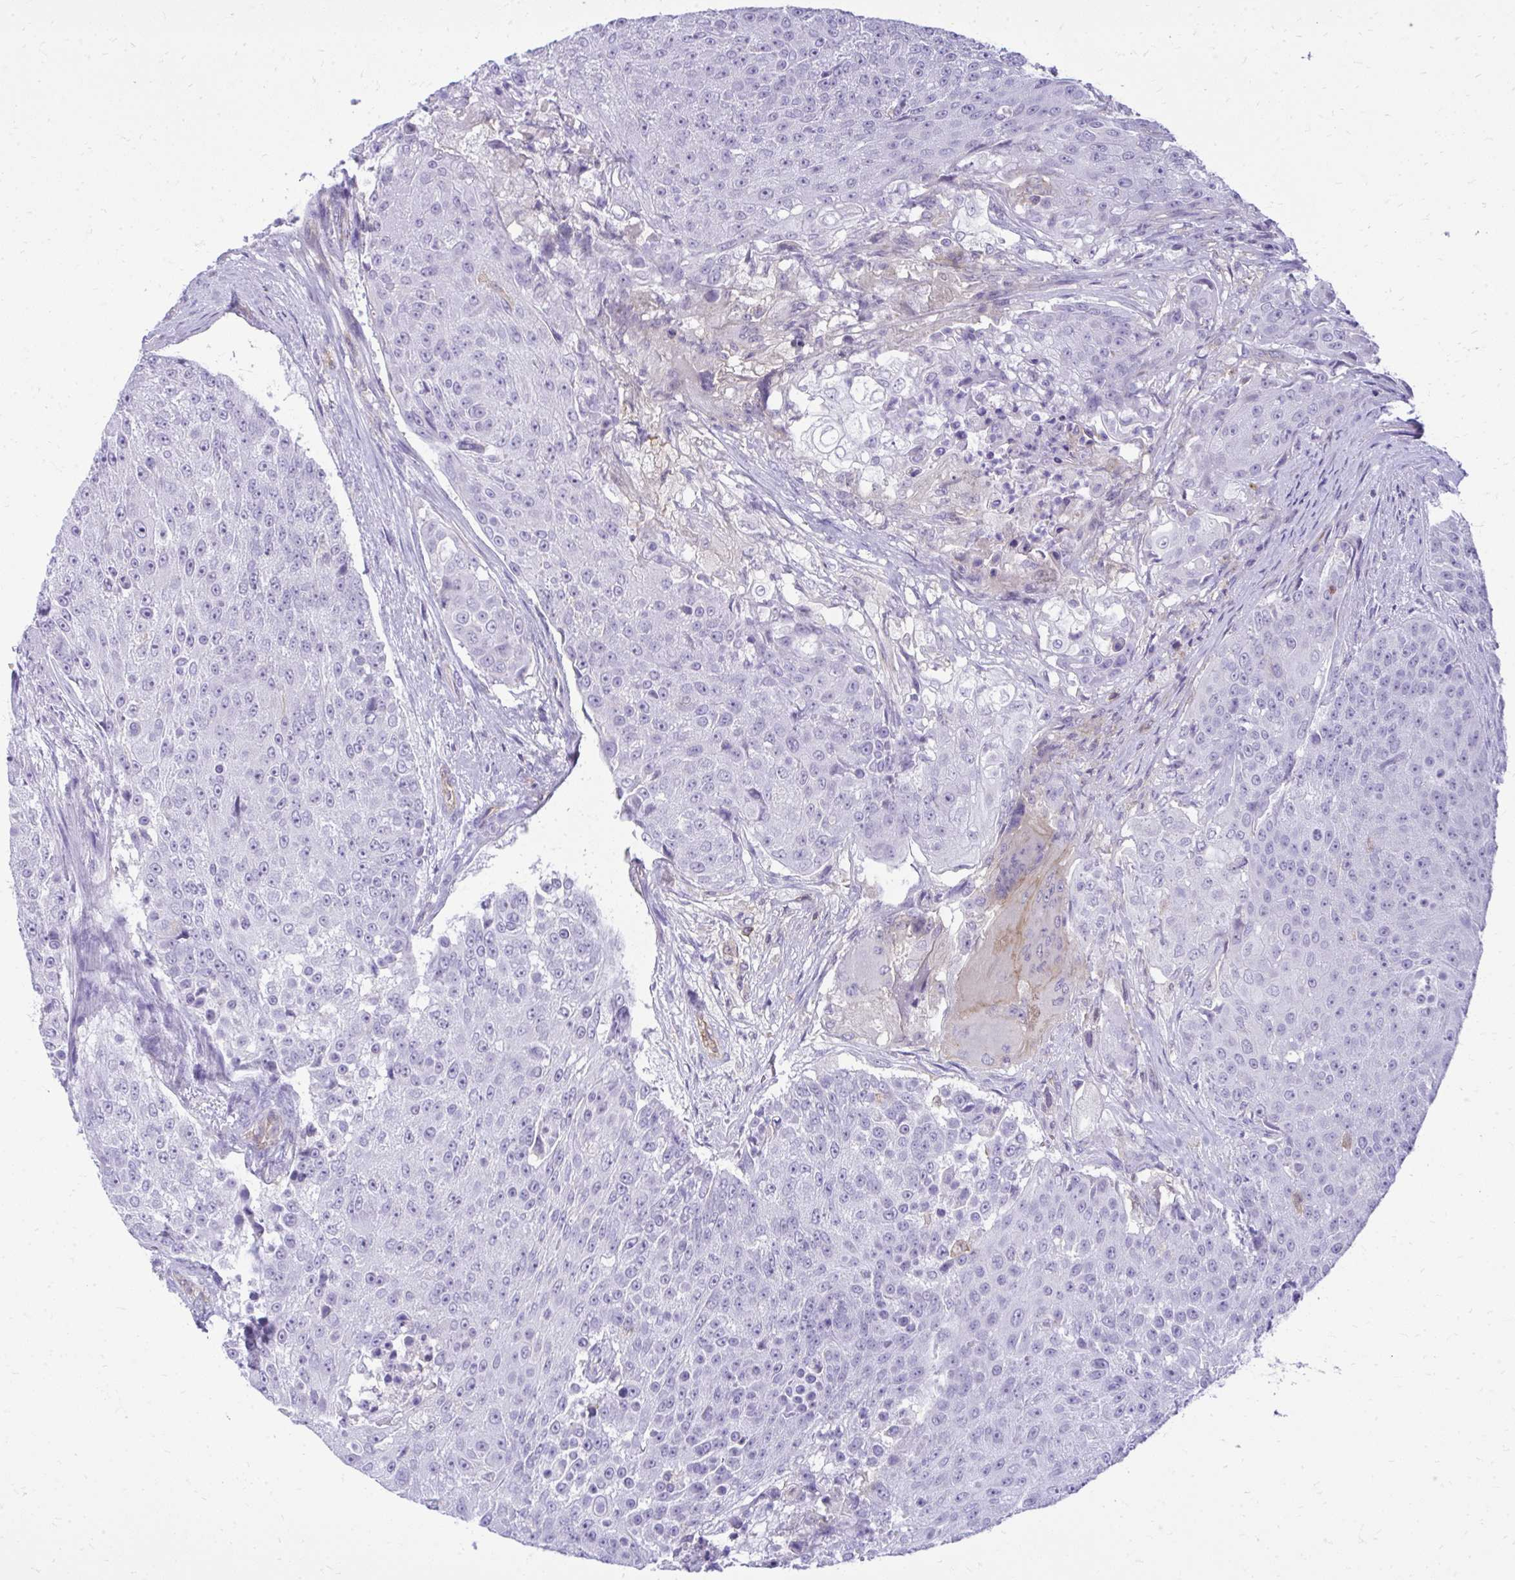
{"staining": {"intensity": "negative", "quantity": "none", "location": "none"}, "tissue": "urothelial cancer", "cell_type": "Tumor cells", "image_type": "cancer", "snomed": [{"axis": "morphology", "description": "Urothelial carcinoma, High grade"}, {"axis": "topography", "description": "Urinary bladder"}], "caption": "This image is of urothelial cancer stained with immunohistochemistry to label a protein in brown with the nuclei are counter-stained blue. There is no positivity in tumor cells. The staining is performed using DAB brown chromogen with nuclei counter-stained in using hematoxylin.", "gene": "GPRIN3", "patient": {"sex": "female", "age": 63}}